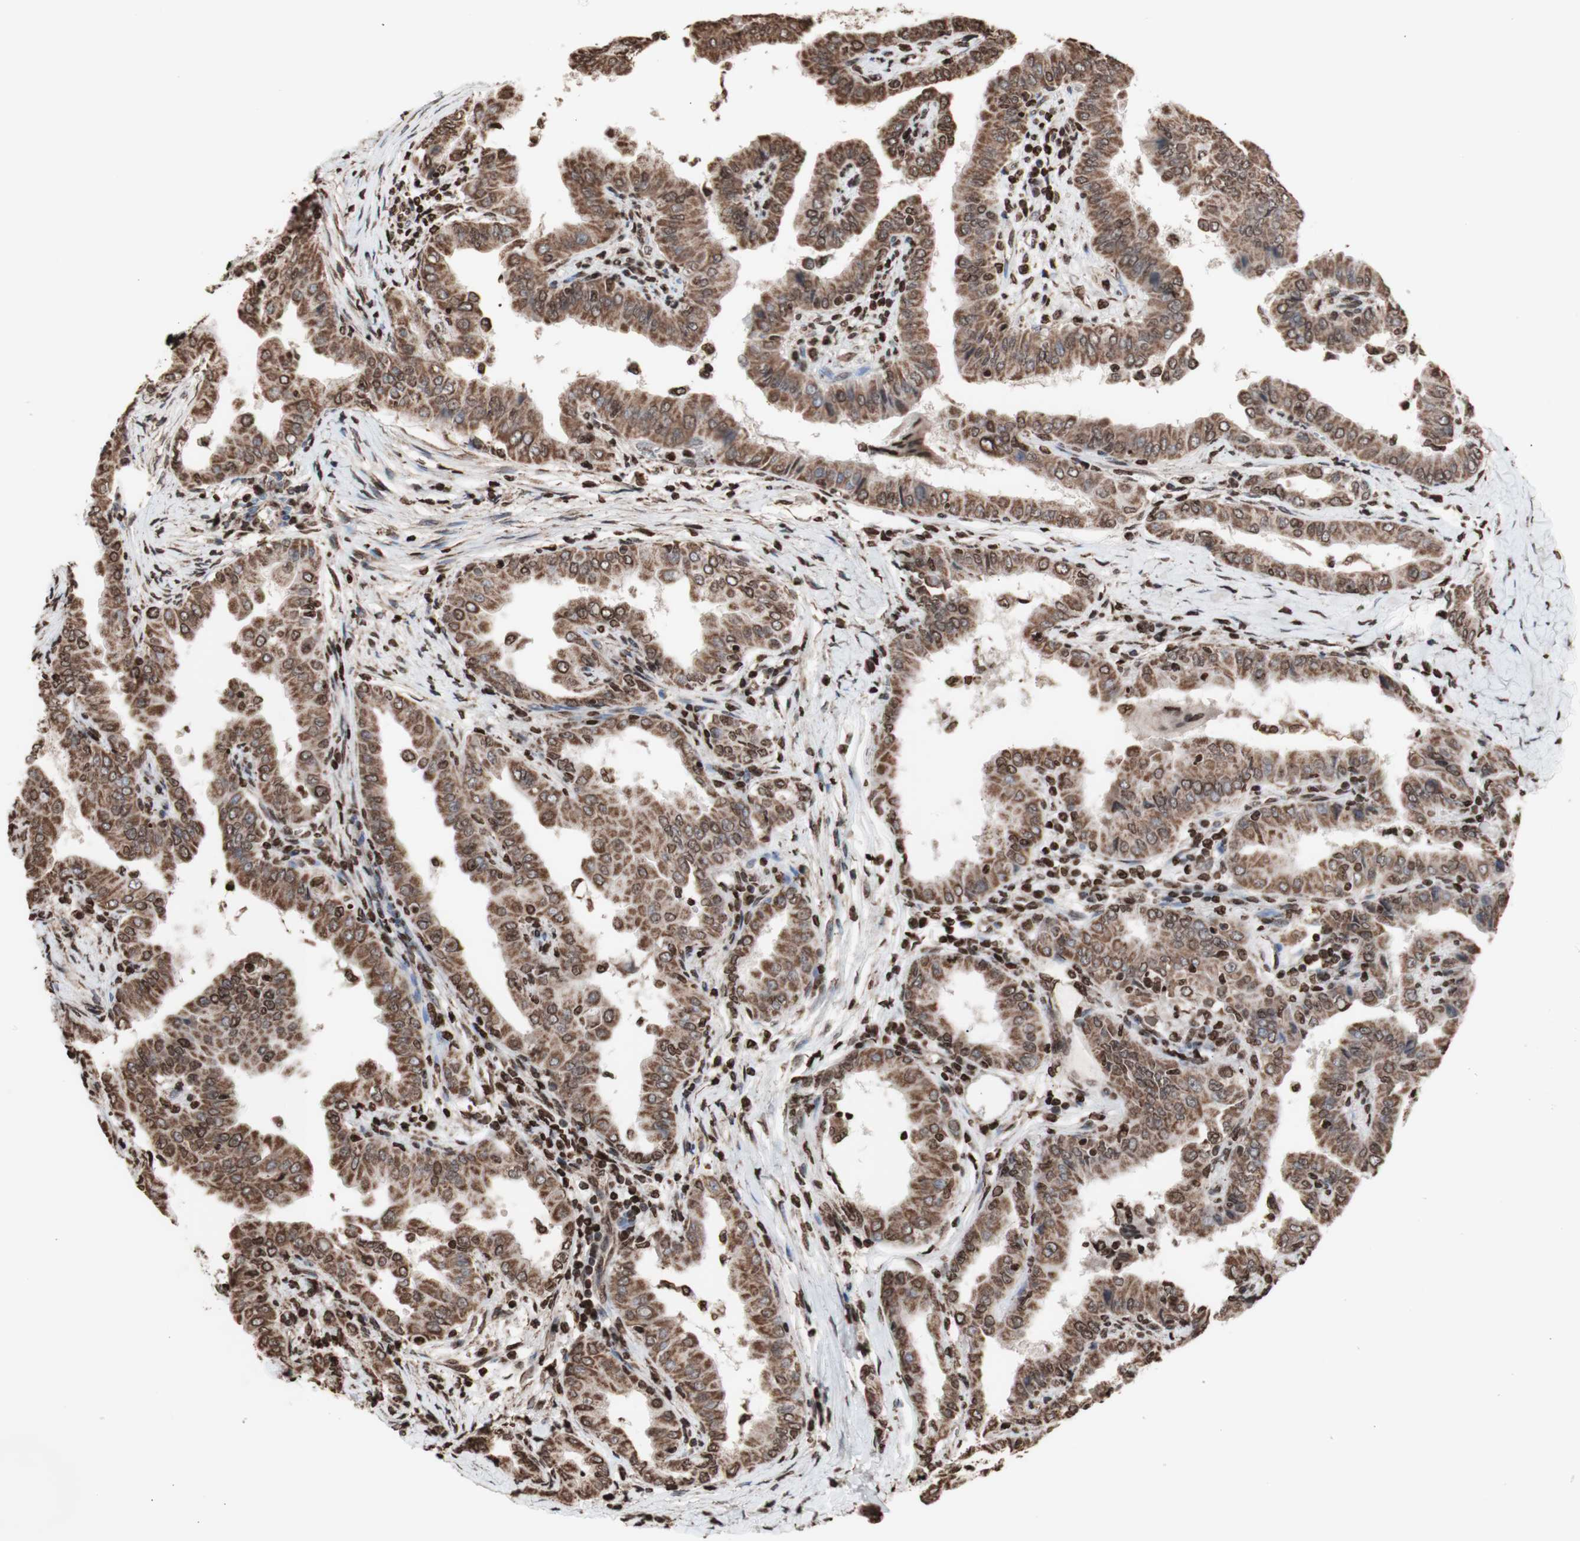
{"staining": {"intensity": "moderate", "quantity": ">75%", "location": "cytoplasmic/membranous,nuclear"}, "tissue": "thyroid cancer", "cell_type": "Tumor cells", "image_type": "cancer", "snomed": [{"axis": "morphology", "description": "Papillary adenocarcinoma, NOS"}, {"axis": "topography", "description": "Thyroid gland"}], "caption": "Papillary adenocarcinoma (thyroid) tissue demonstrates moderate cytoplasmic/membranous and nuclear expression in approximately >75% of tumor cells The protein of interest is shown in brown color, while the nuclei are stained blue.", "gene": "SNAI2", "patient": {"sex": "male", "age": 33}}